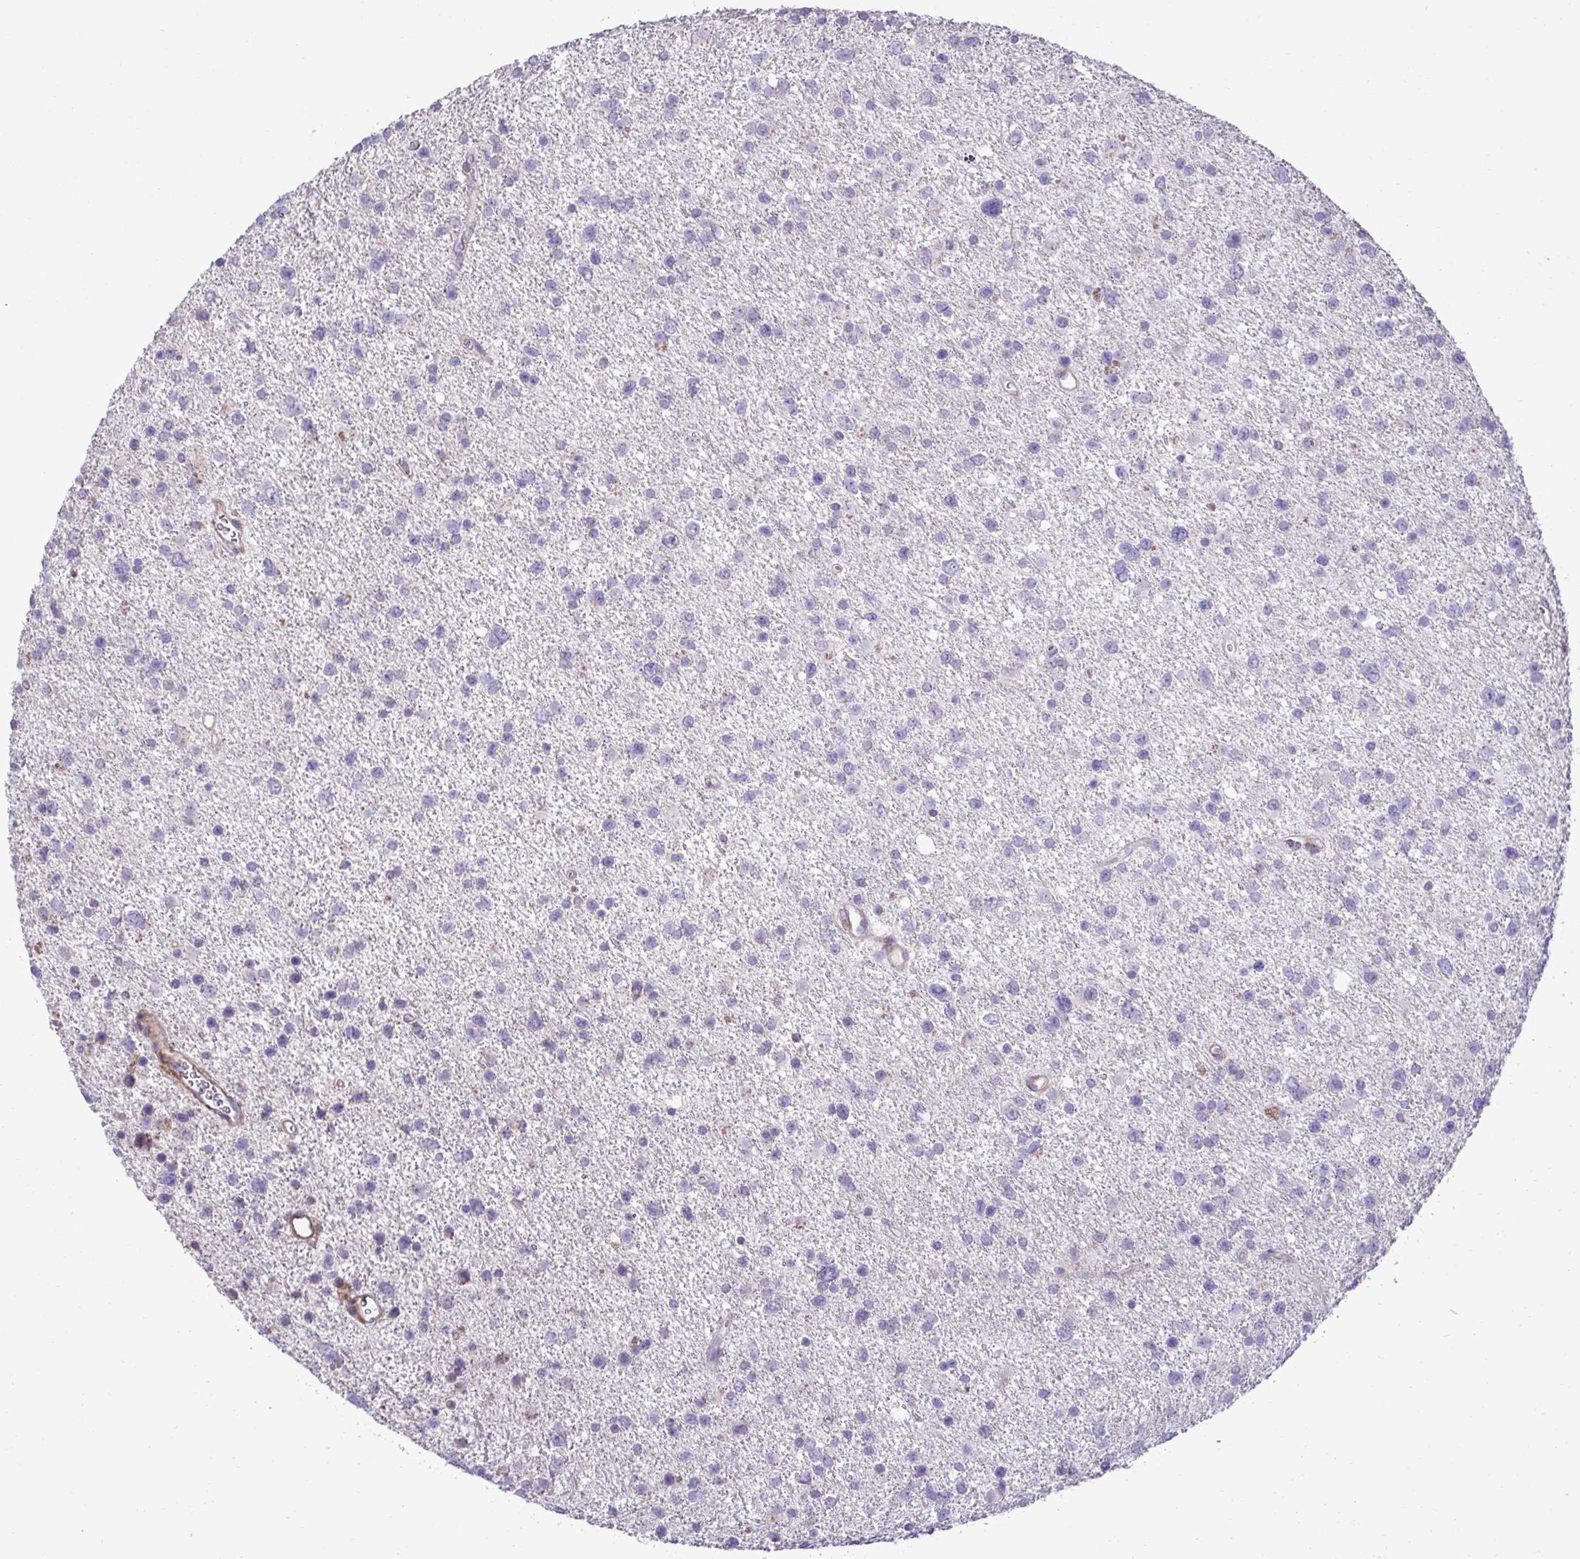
{"staining": {"intensity": "negative", "quantity": "none", "location": "none"}, "tissue": "glioma", "cell_type": "Tumor cells", "image_type": "cancer", "snomed": [{"axis": "morphology", "description": "Glioma, malignant, Low grade"}, {"axis": "topography", "description": "Brain"}], "caption": "Malignant glioma (low-grade) was stained to show a protein in brown. There is no significant staining in tumor cells.", "gene": "LIMS1", "patient": {"sex": "female", "age": 55}}